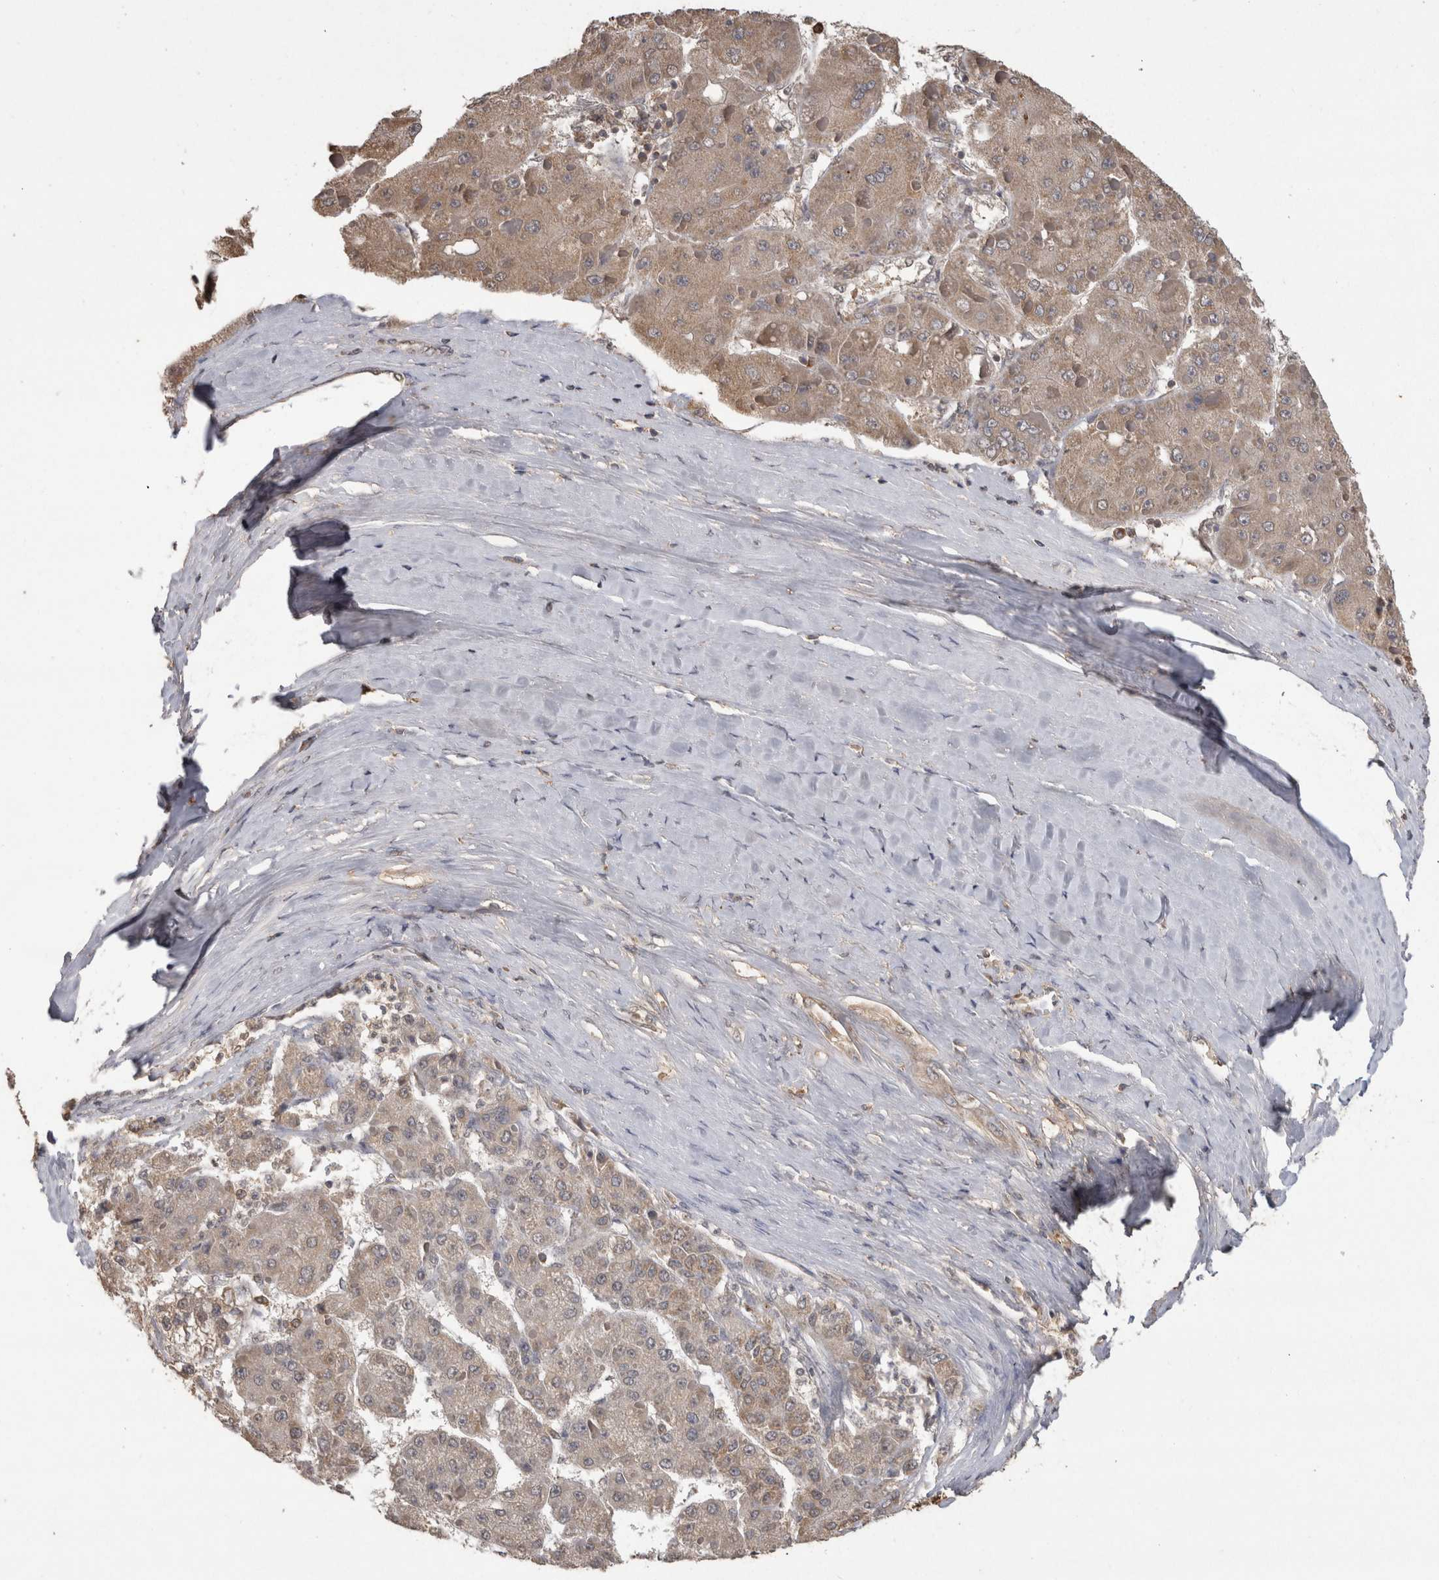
{"staining": {"intensity": "weak", "quantity": ">75%", "location": "cytoplasmic/membranous"}, "tissue": "liver cancer", "cell_type": "Tumor cells", "image_type": "cancer", "snomed": [{"axis": "morphology", "description": "Carcinoma, Hepatocellular, NOS"}, {"axis": "topography", "description": "Liver"}], "caption": "Immunohistochemistry of human liver cancer (hepatocellular carcinoma) displays low levels of weak cytoplasmic/membranous positivity in about >75% of tumor cells.", "gene": "PREP", "patient": {"sex": "female", "age": 73}}